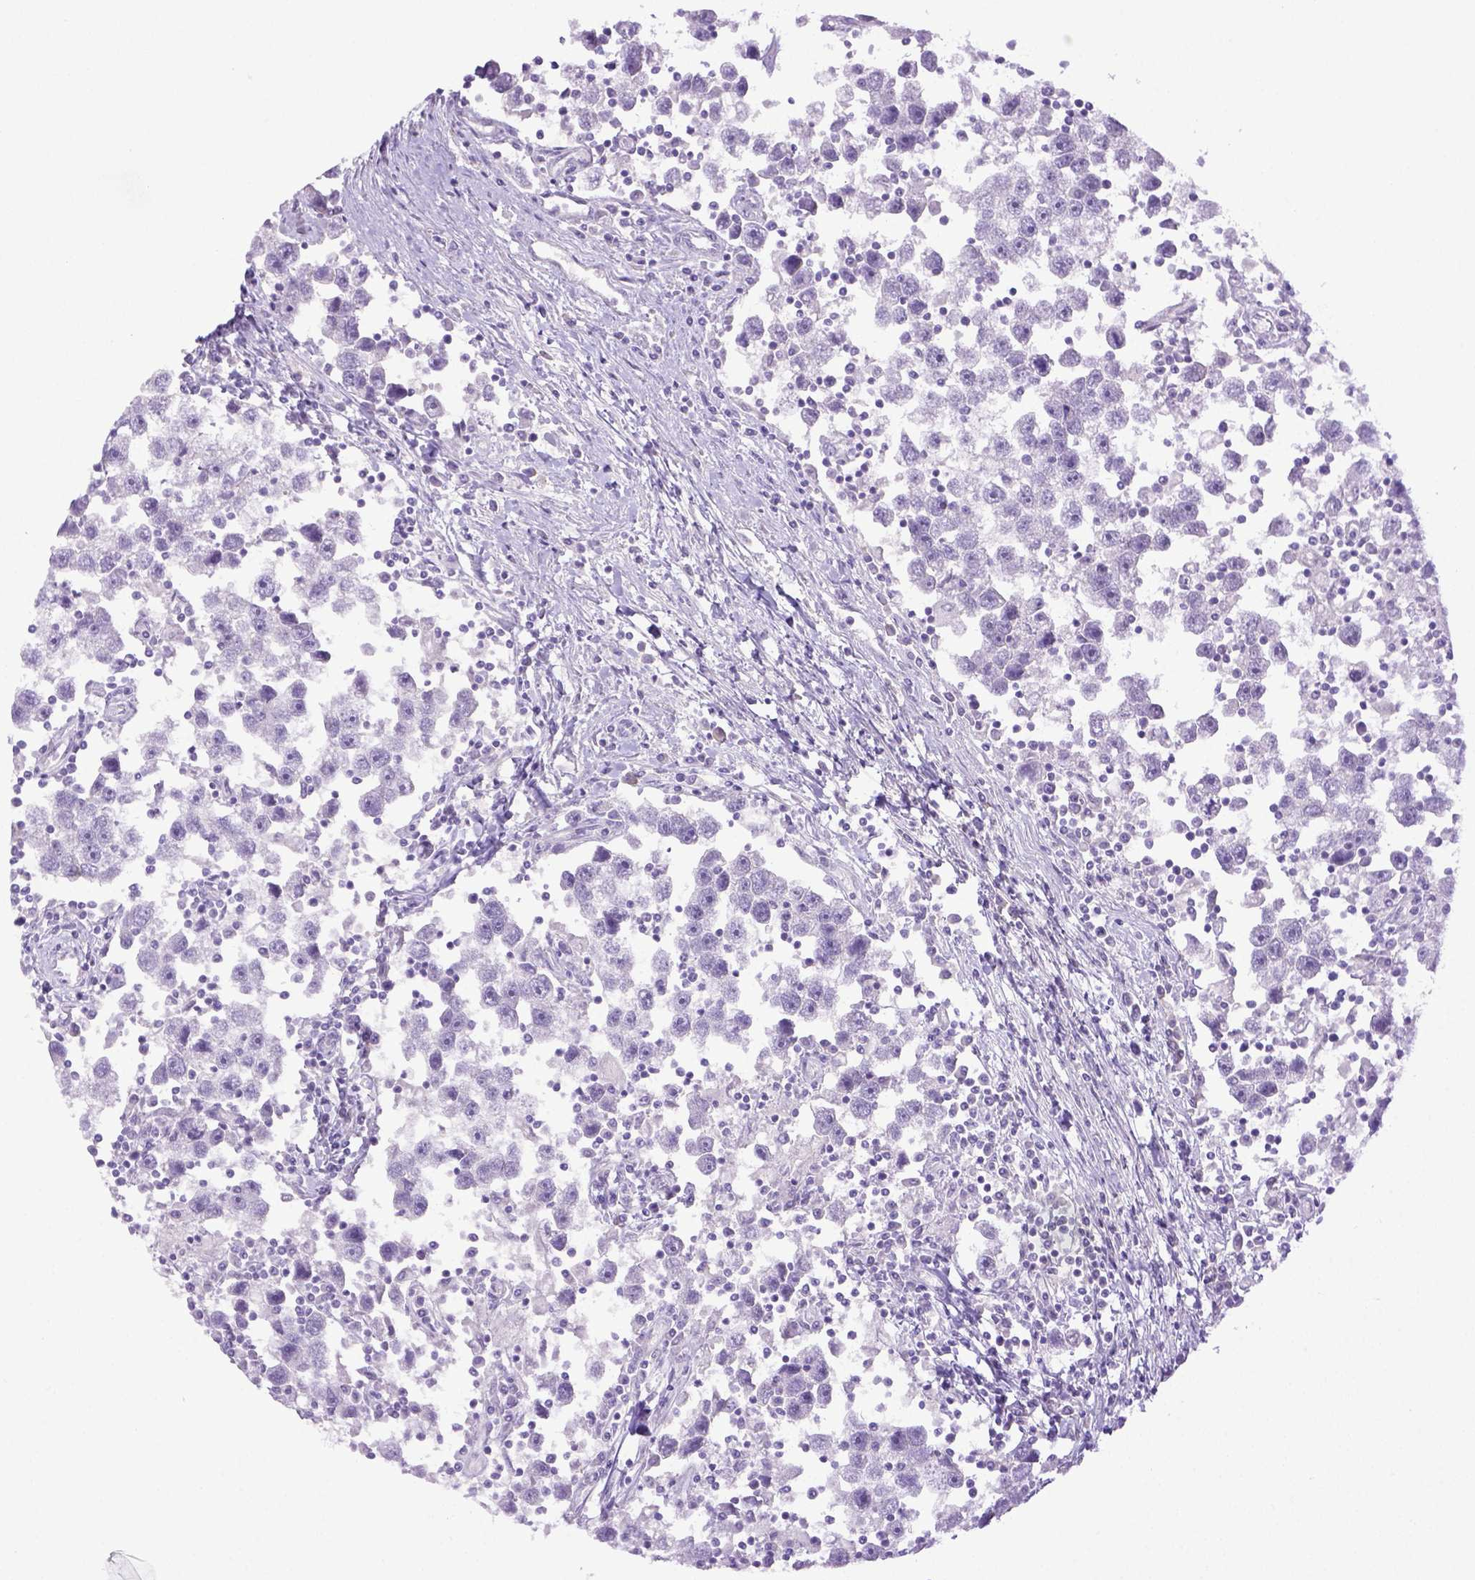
{"staining": {"intensity": "negative", "quantity": "none", "location": "none"}, "tissue": "testis cancer", "cell_type": "Tumor cells", "image_type": "cancer", "snomed": [{"axis": "morphology", "description": "Seminoma, NOS"}, {"axis": "topography", "description": "Testis"}], "caption": "A high-resolution histopathology image shows immunohistochemistry staining of testis cancer (seminoma), which demonstrates no significant positivity in tumor cells.", "gene": "ITIH4", "patient": {"sex": "male", "age": 30}}